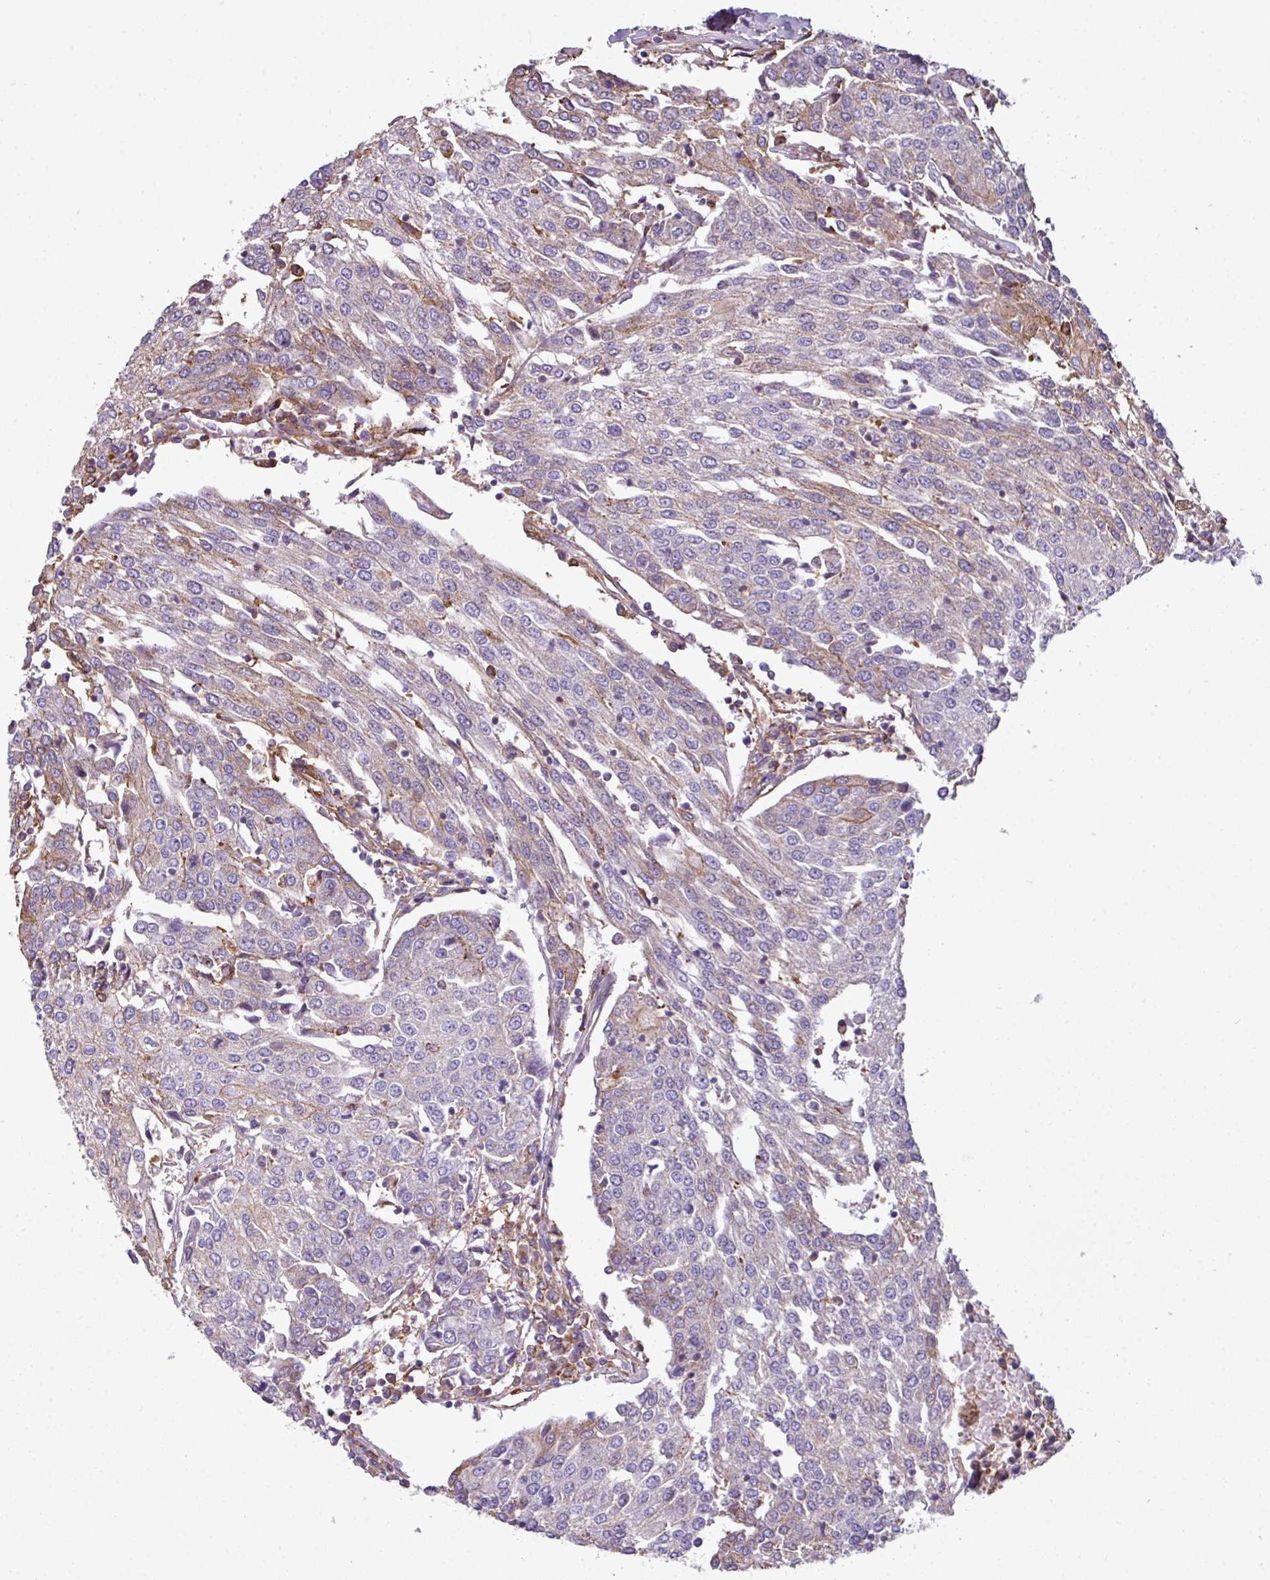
{"staining": {"intensity": "weak", "quantity": "<25%", "location": "cytoplasmic/membranous"}, "tissue": "urothelial cancer", "cell_type": "Tumor cells", "image_type": "cancer", "snomed": [{"axis": "morphology", "description": "Urothelial carcinoma, High grade"}, {"axis": "topography", "description": "Urinary bladder"}], "caption": "High magnification brightfield microscopy of urothelial cancer stained with DAB (brown) and counterstained with hematoxylin (blue): tumor cells show no significant expression.", "gene": "XNDC1N", "patient": {"sex": "female", "age": 85}}